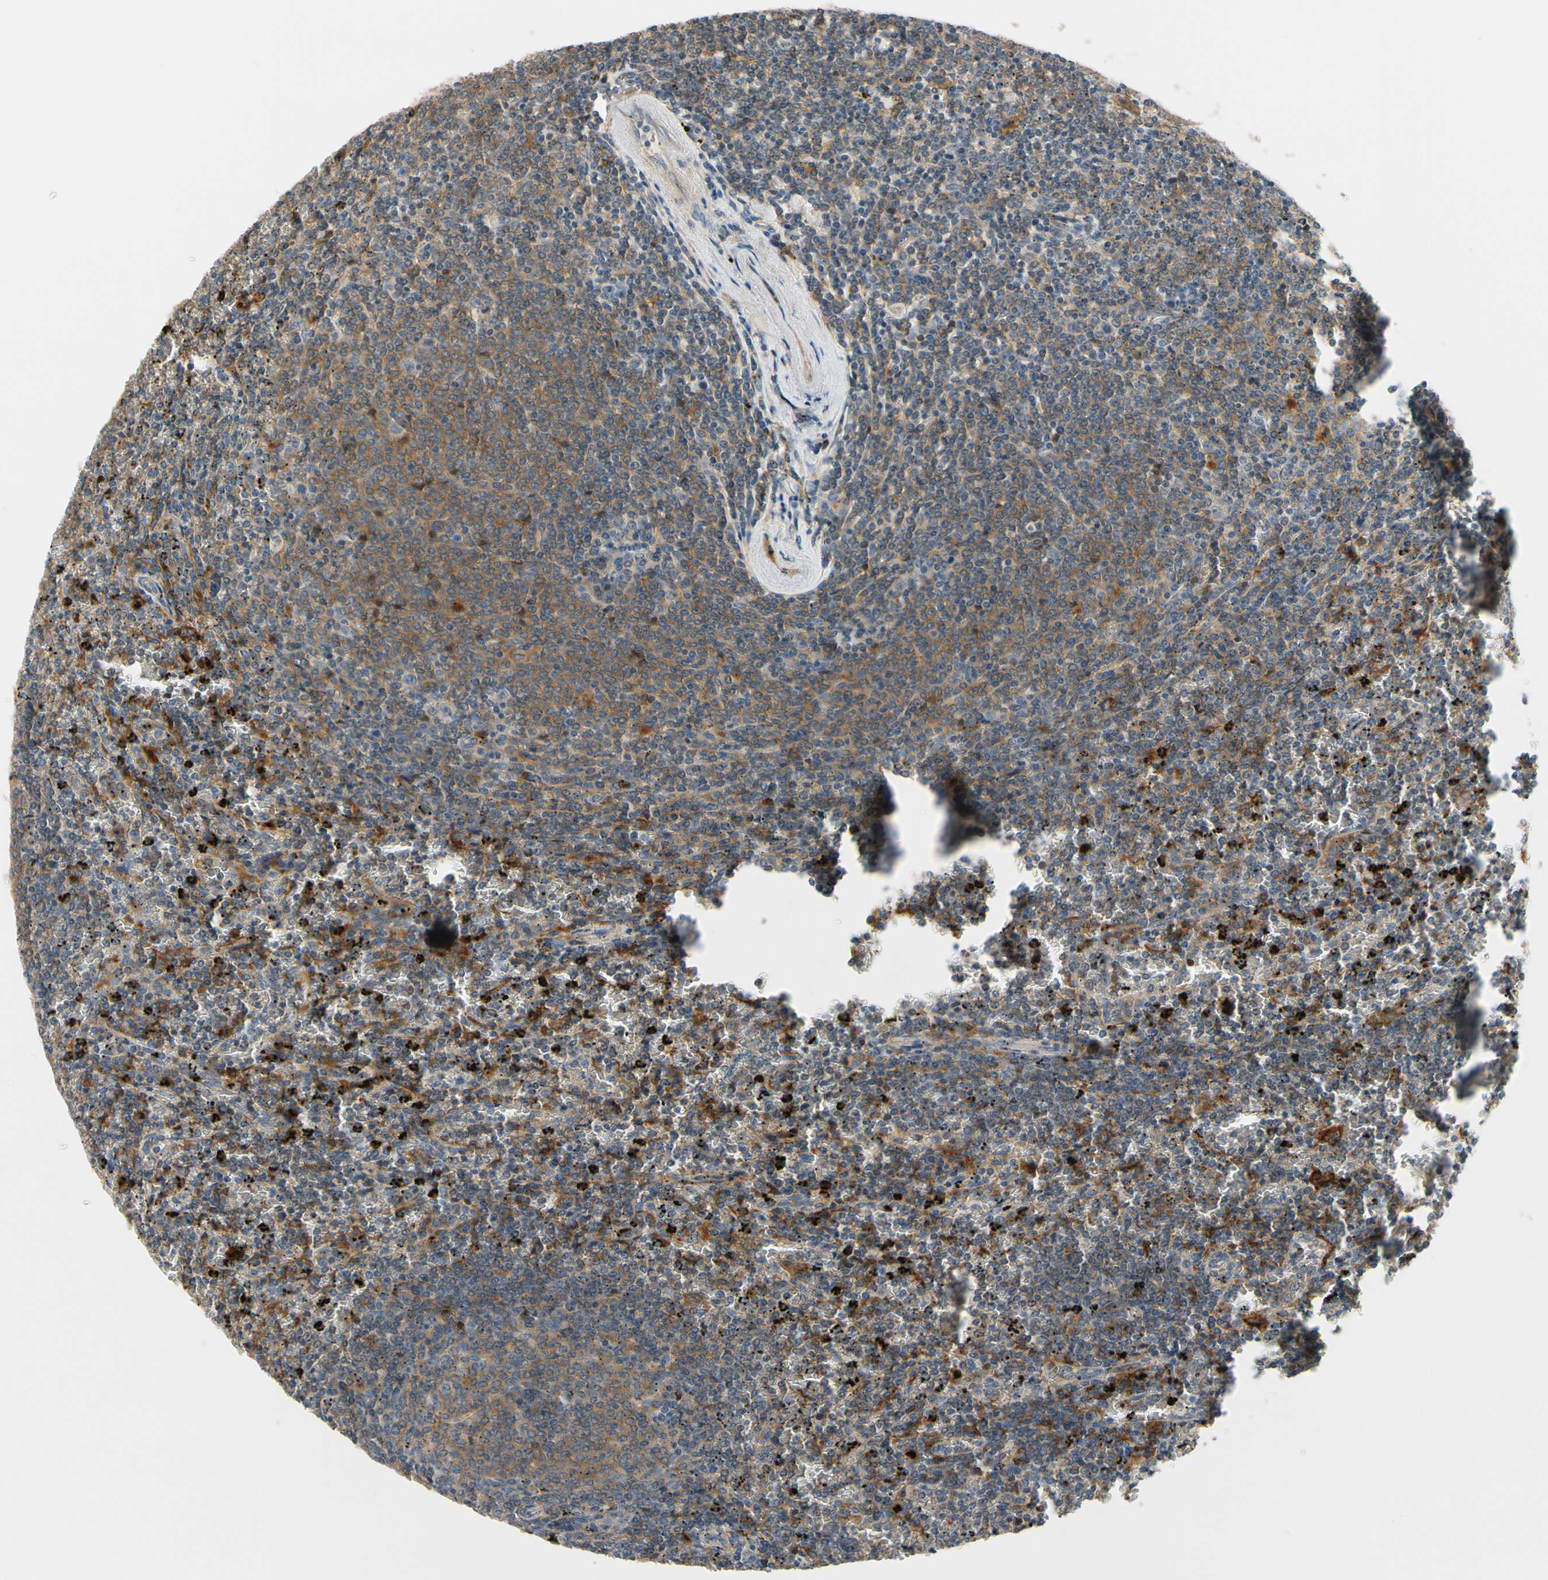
{"staining": {"intensity": "moderate", "quantity": "25%-75%", "location": "cytoplasmic/membranous"}, "tissue": "lymphoma", "cell_type": "Tumor cells", "image_type": "cancer", "snomed": [{"axis": "morphology", "description": "Malignant lymphoma, non-Hodgkin's type, Low grade"}, {"axis": "topography", "description": "Spleen"}], "caption": "There is medium levels of moderate cytoplasmic/membranous positivity in tumor cells of malignant lymphoma, non-Hodgkin's type (low-grade), as demonstrated by immunohistochemical staining (brown color).", "gene": "SIGLEC5", "patient": {"sex": "female", "age": 77}}